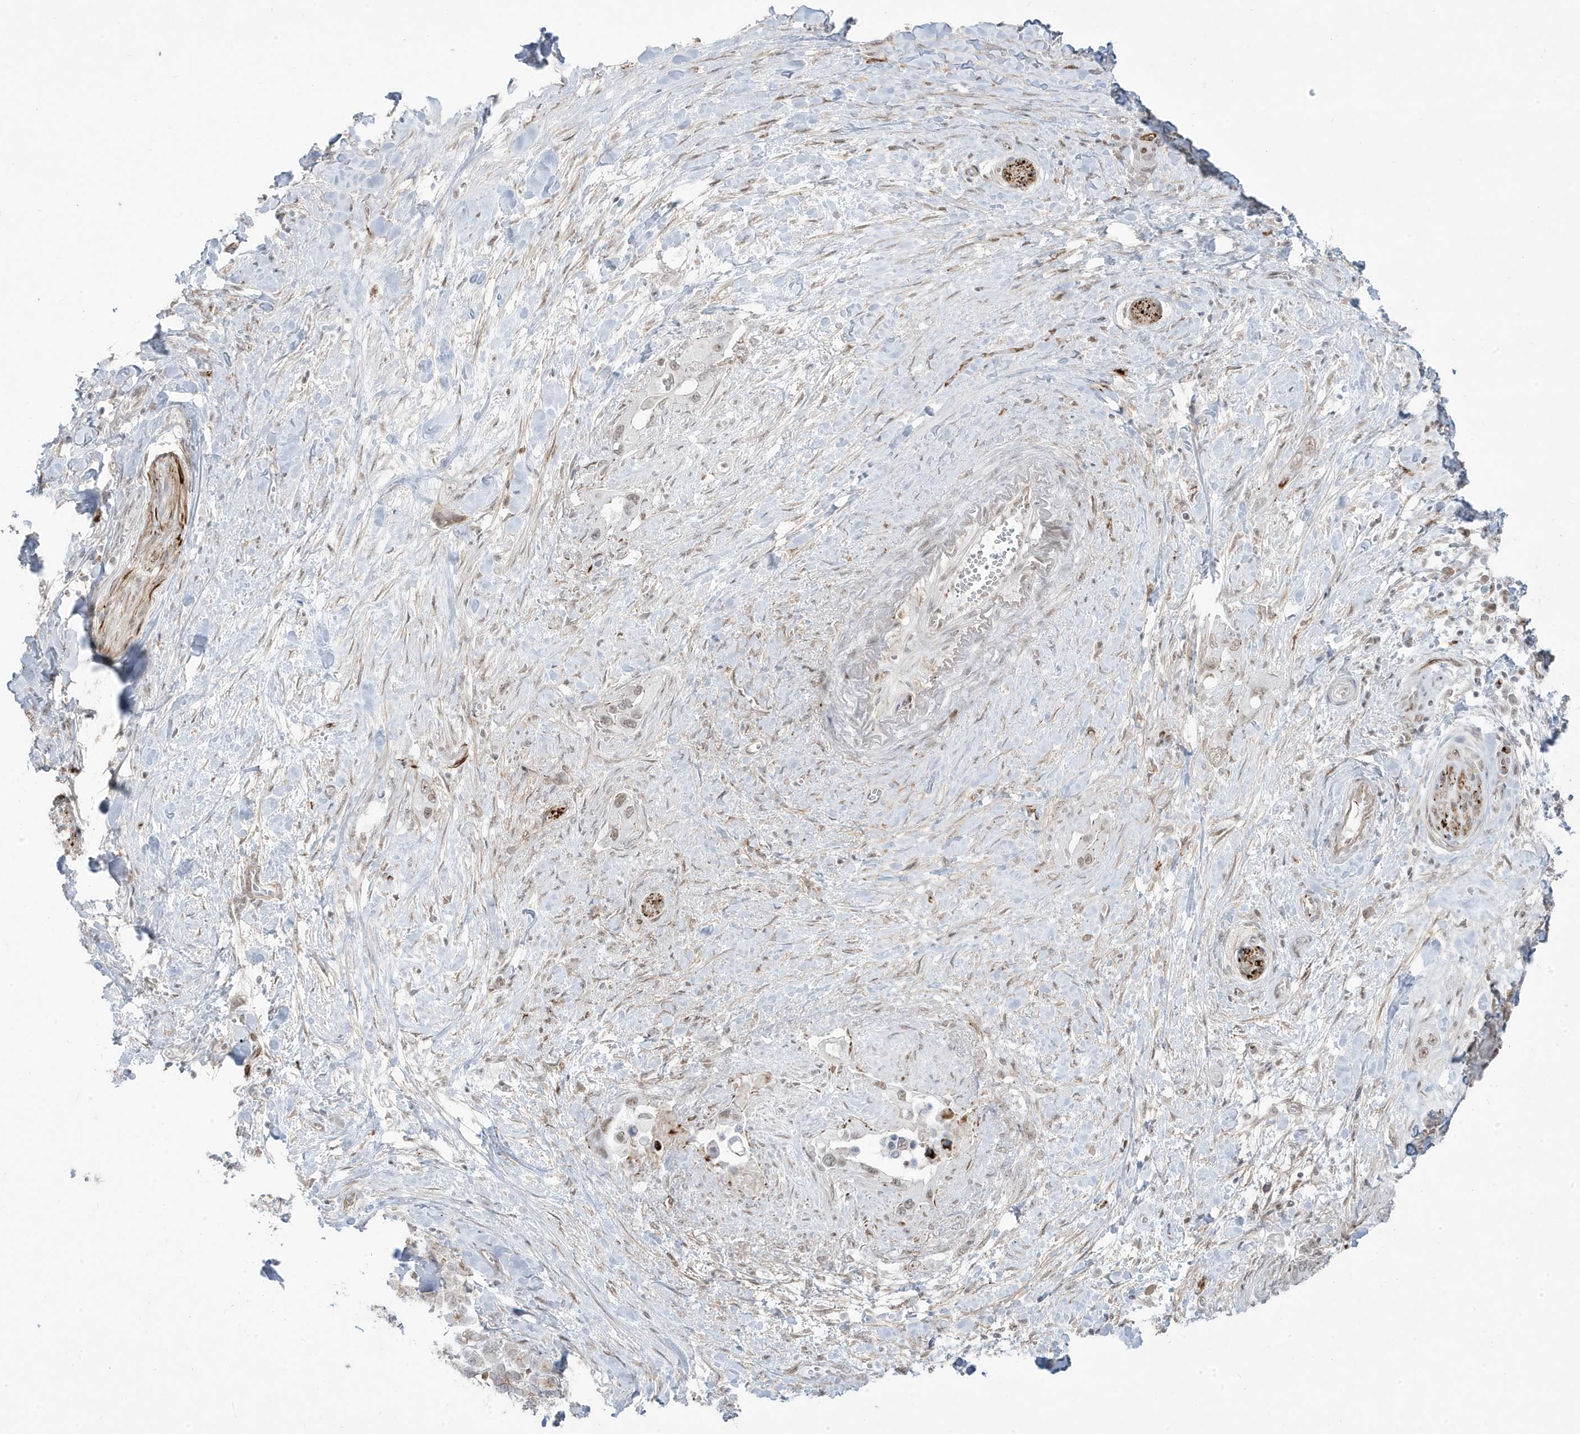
{"staining": {"intensity": "moderate", "quantity": ">75%", "location": "nuclear"}, "tissue": "pancreatic cancer", "cell_type": "Tumor cells", "image_type": "cancer", "snomed": [{"axis": "morphology", "description": "Inflammation, NOS"}, {"axis": "morphology", "description": "Adenocarcinoma, NOS"}, {"axis": "topography", "description": "Pancreas"}], "caption": "The immunohistochemical stain highlights moderate nuclear expression in tumor cells of pancreatic adenocarcinoma tissue.", "gene": "ADAMTSL3", "patient": {"sex": "female", "age": 56}}